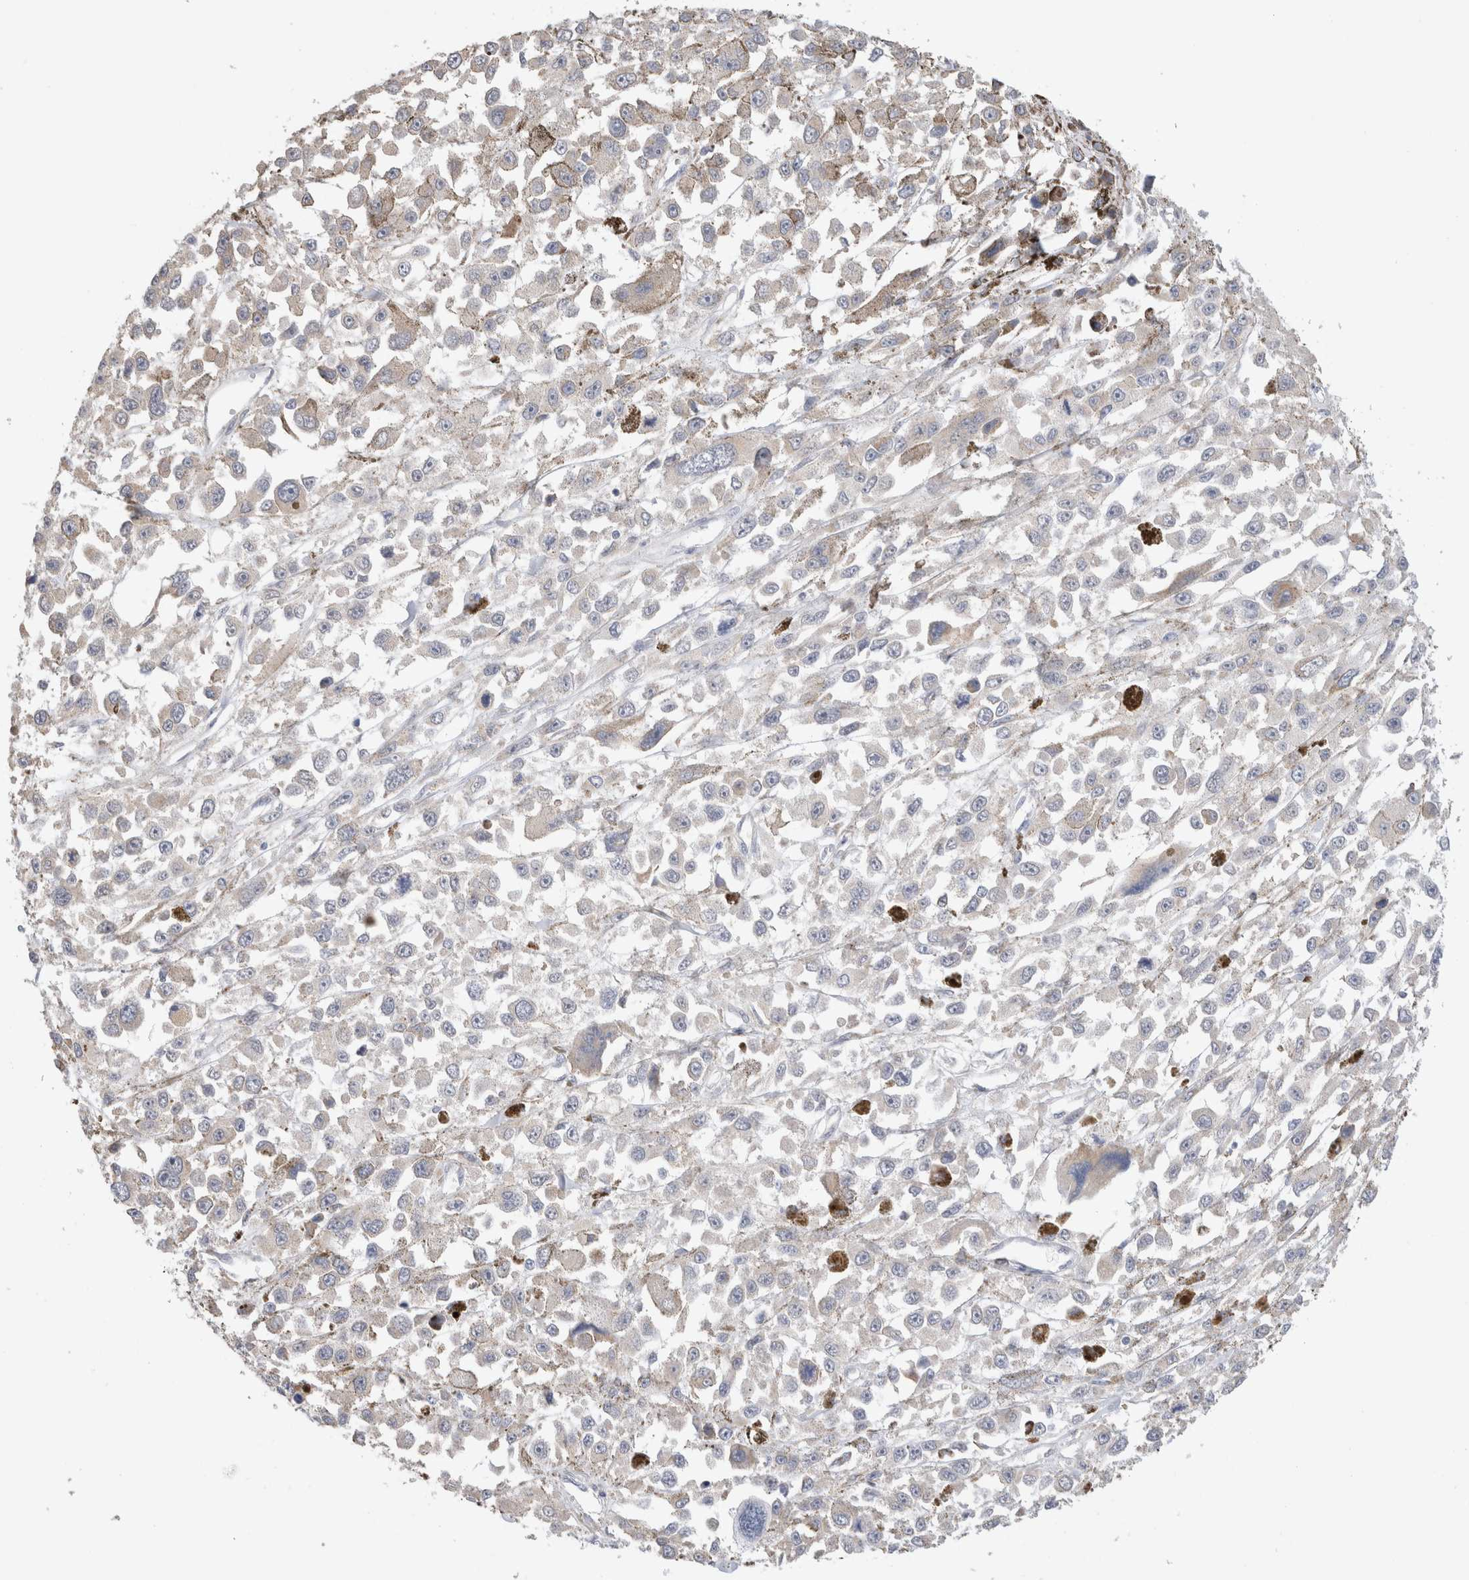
{"staining": {"intensity": "negative", "quantity": "none", "location": "none"}, "tissue": "melanoma", "cell_type": "Tumor cells", "image_type": "cancer", "snomed": [{"axis": "morphology", "description": "Malignant melanoma, Metastatic site"}, {"axis": "topography", "description": "Lymph node"}], "caption": "The immunohistochemistry (IHC) image has no significant positivity in tumor cells of melanoma tissue.", "gene": "DMD", "patient": {"sex": "male", "age": 59}}